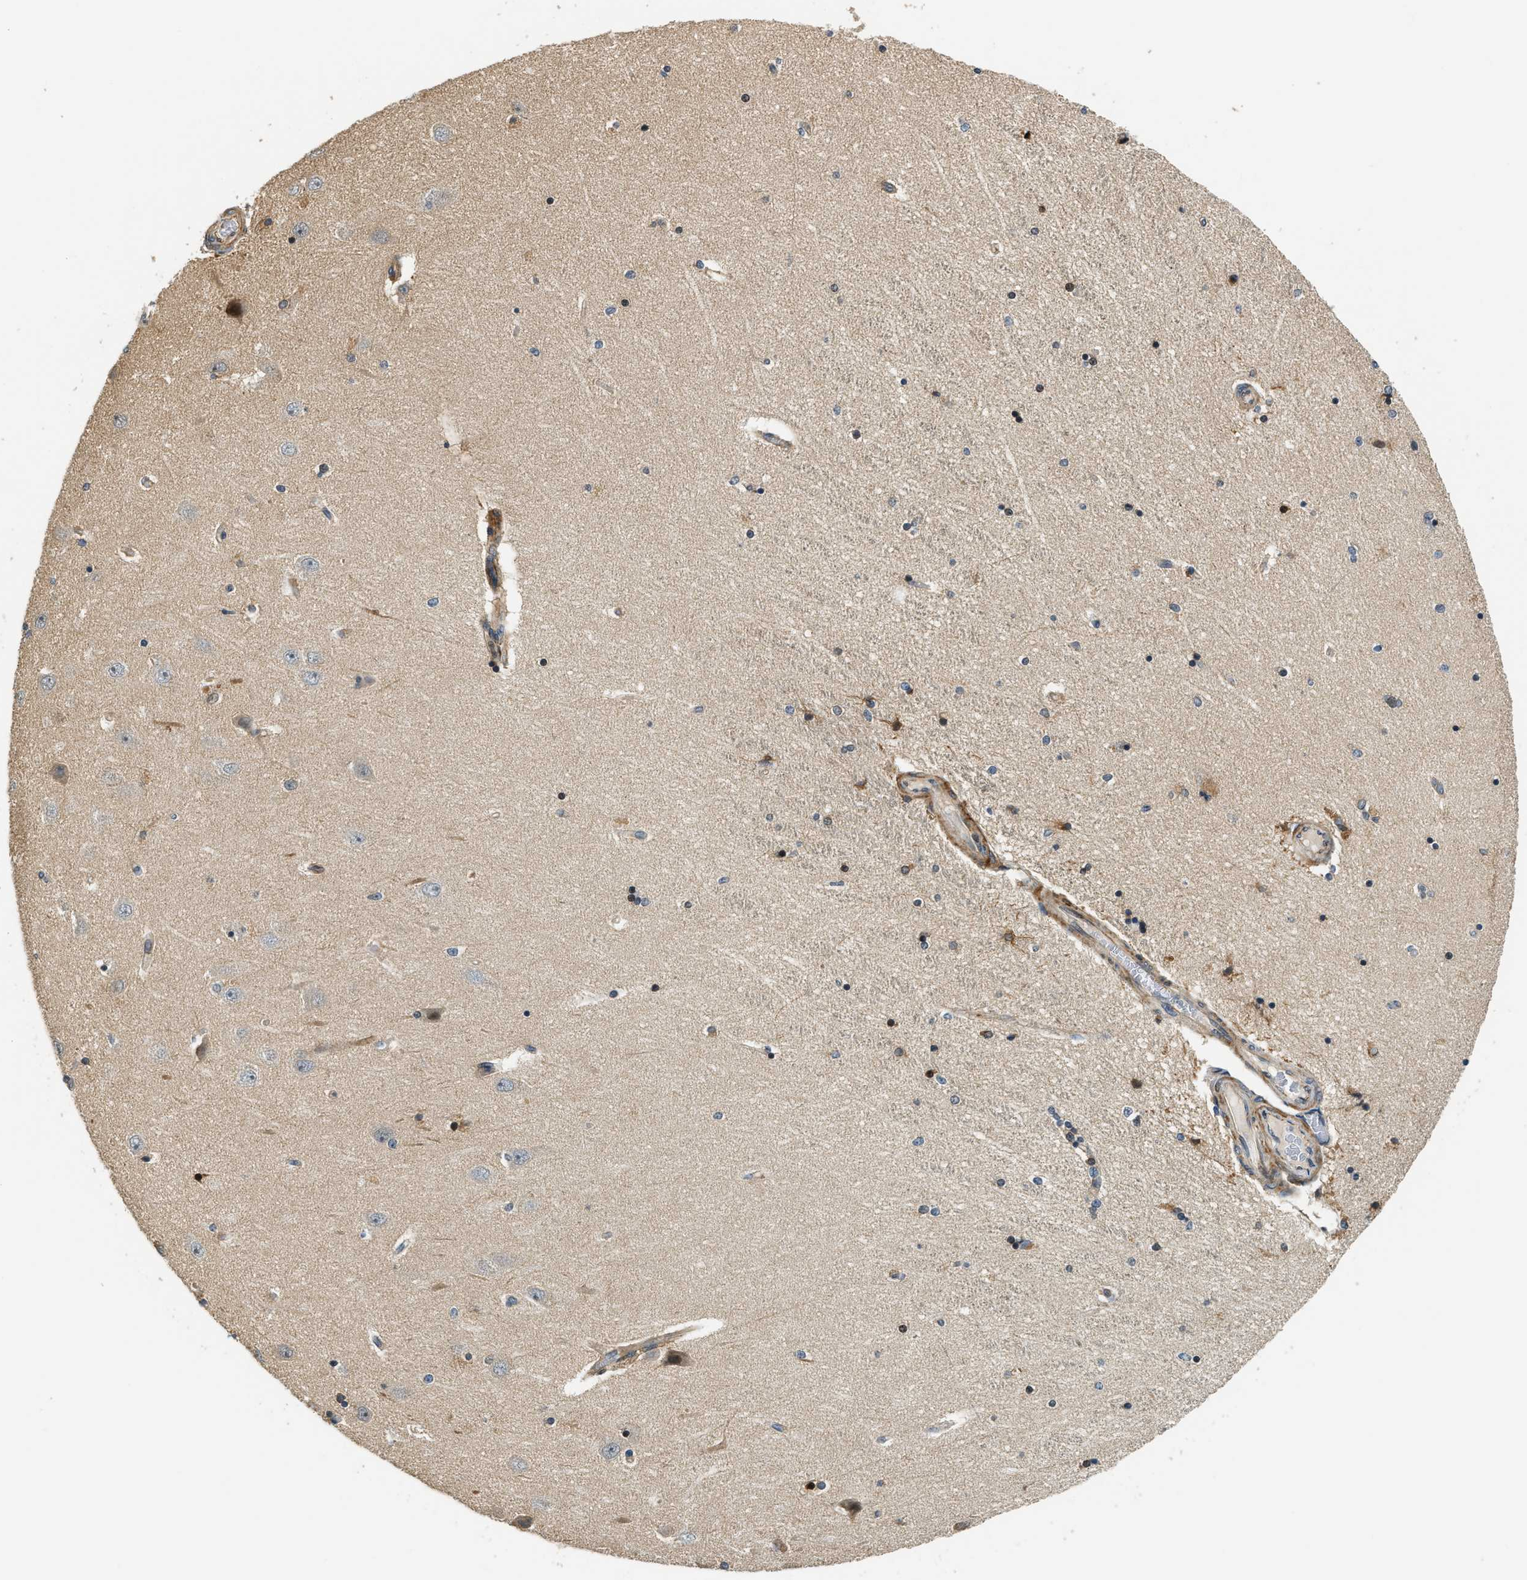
{"staining": {"intensity": "moderate", "quantity": "<25%", "location": "cytoplasmic/membranous,nuclear"}, "tissue": "hippocampus", "cell_type": "Glial cells", "image_type": "normal", "snomed": [{"axis": "morphology", "description": "Normal tissue, NOS"}, {"axis": "topography", "description": "Hippocampus"}], "caption": "Glial cells show moderate cytoplasmic/membranous,nuclear positivity in approximately <25% of cells in benign hippocampus. Using DAB (3,3'-diaminobenzidine) (brown) and hematoxylin (blue) stains, captured at high magnification using brightfield microscopy.", "gene": "ALOX12", "patient": {"sex": "female", "age": 54}}